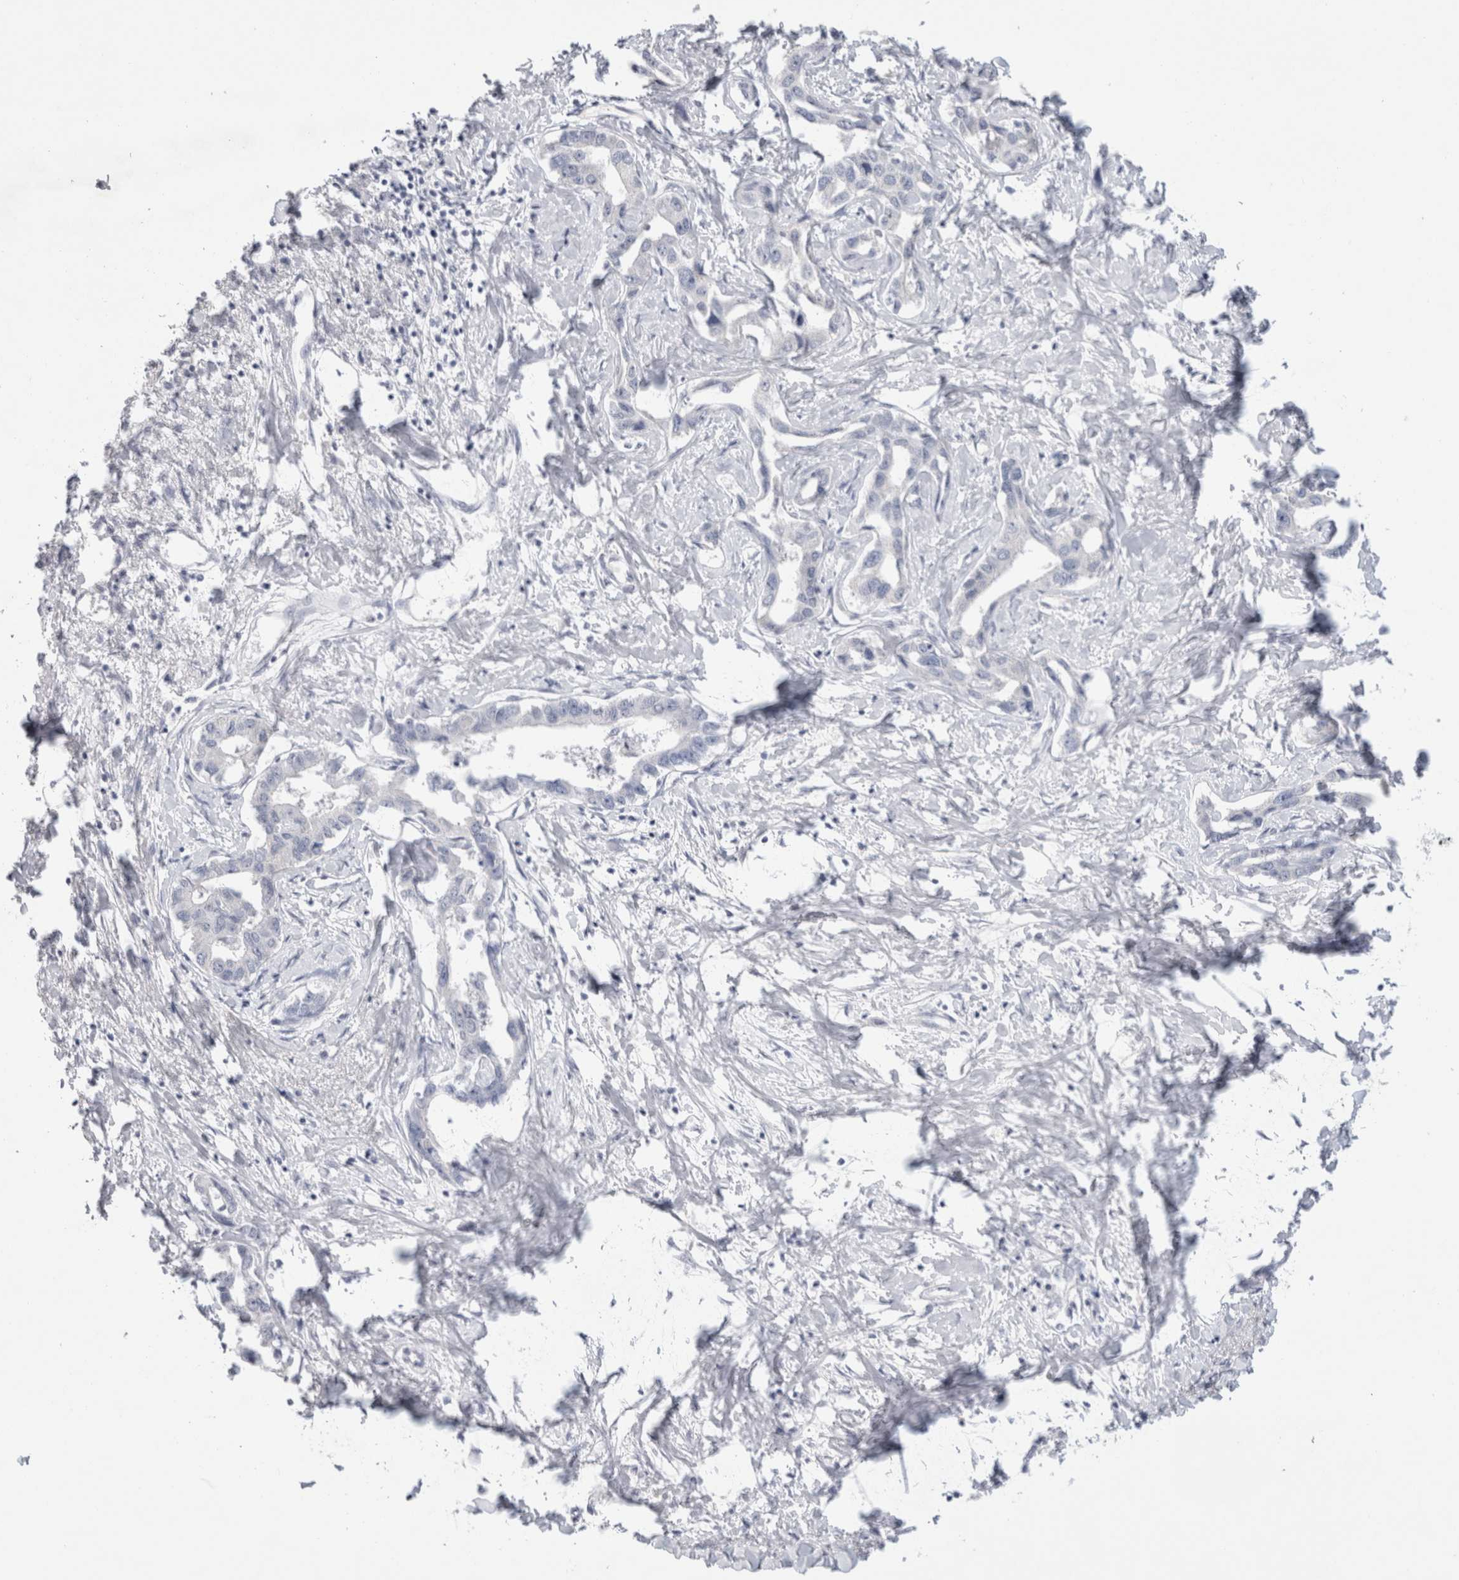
{"staining": {"intensity": "negative", "quantity": "none", "location": "none"}, "tissue": "liver cancer", "cell_type": "Tumor cells", "image_type": "cancer", "snomed": [{"axis": "morphology", "description": "Cholangiocarcinoma"}, {"axis": "topography", "description": "Liver"}], "caption": "Liver cholangiocarcinoma was stained to show a protein in brown. There is no significant staining in tumor cells.", "gene": "TONSL", "patient": {"sex": "male", "age": 59}}